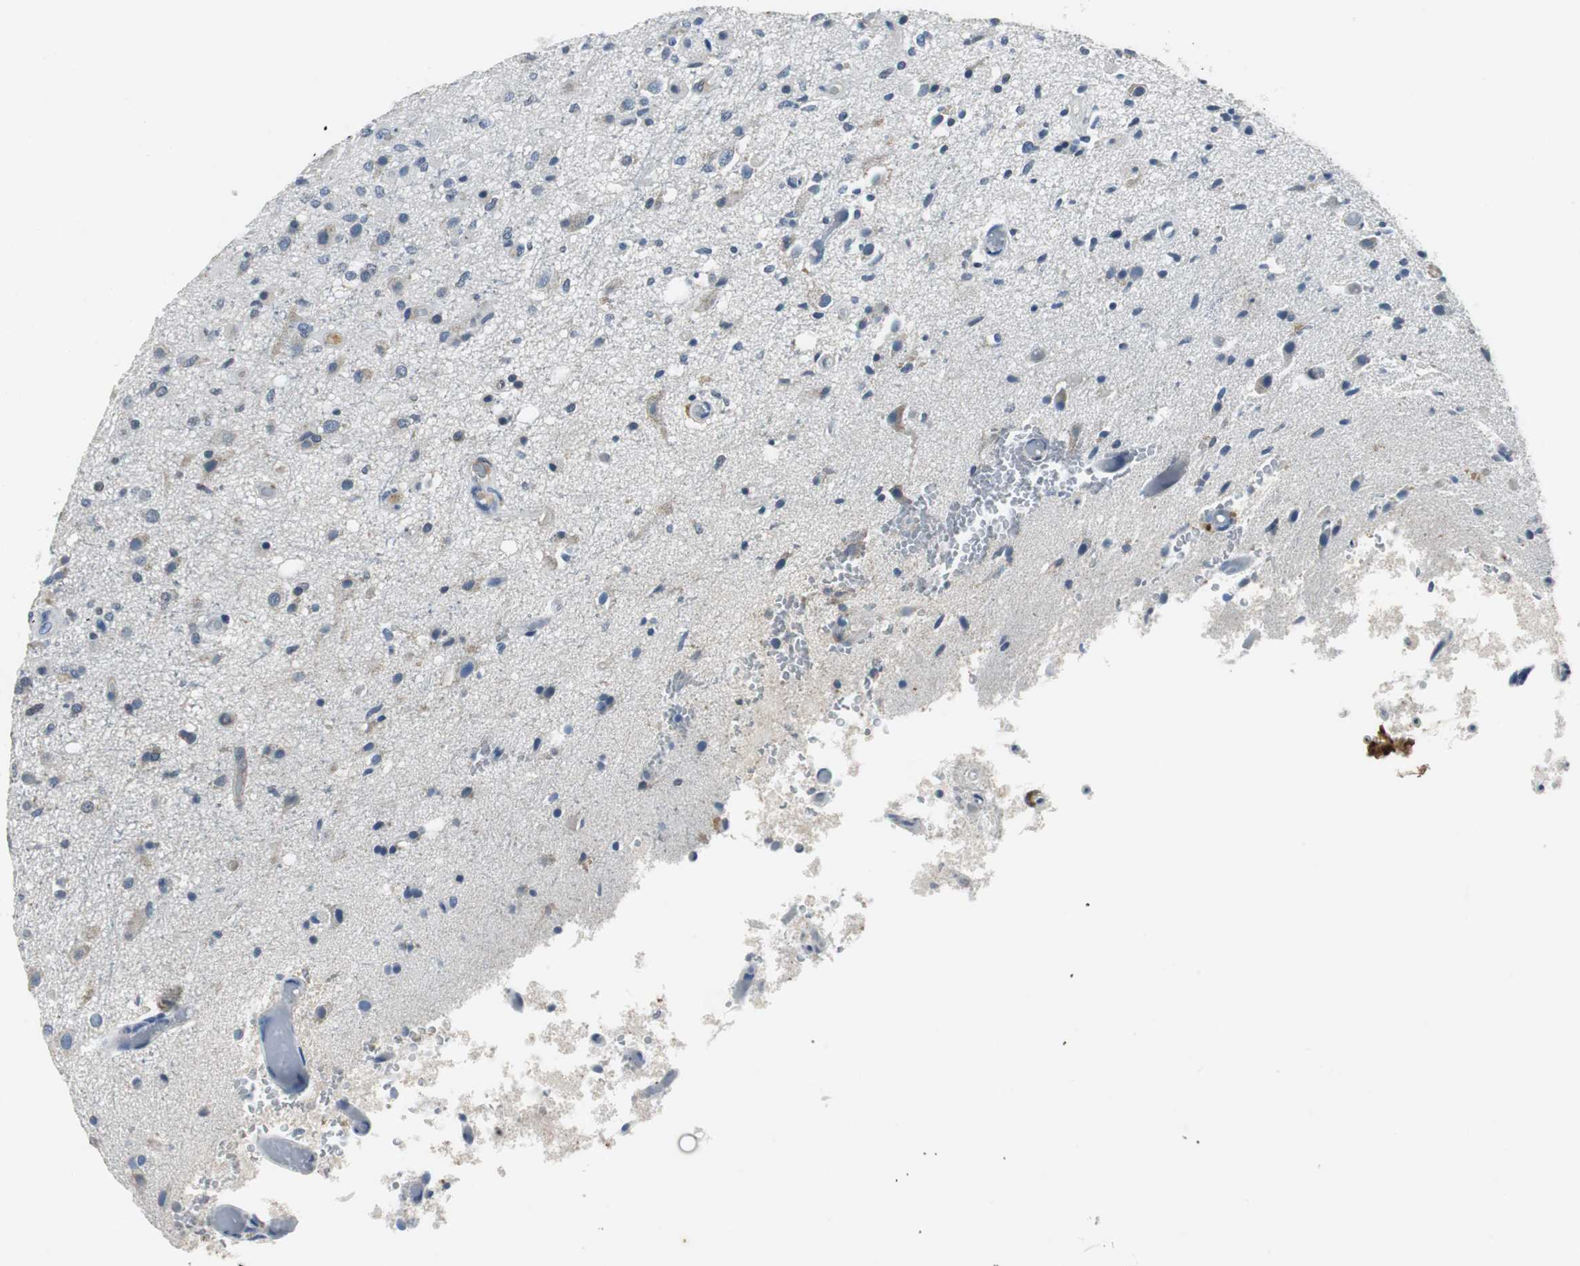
{"staining": {"intensity": "negative", "quantity": "none", "location": "none"}, "tissue": "glioma", "cell_type": "Tumor cells", "image_type": "cancer", "snomed": [{"axis": "morphology", "description": "Normal tissue, NOS"}, {"axis": "morphology", "description": "Glioma, malignant, High grade"}, {"axis": "topography", "description": "Cerebral cortex"}], "caption": "Immunohistochemistry (IHC) micrograph of human high-grade glioma (malignant) stained for a protein (brown), which demonstrates no positivity in tumor cells.", "gene": "ORM1", "patient": {"sex": "male", "age": 77}}